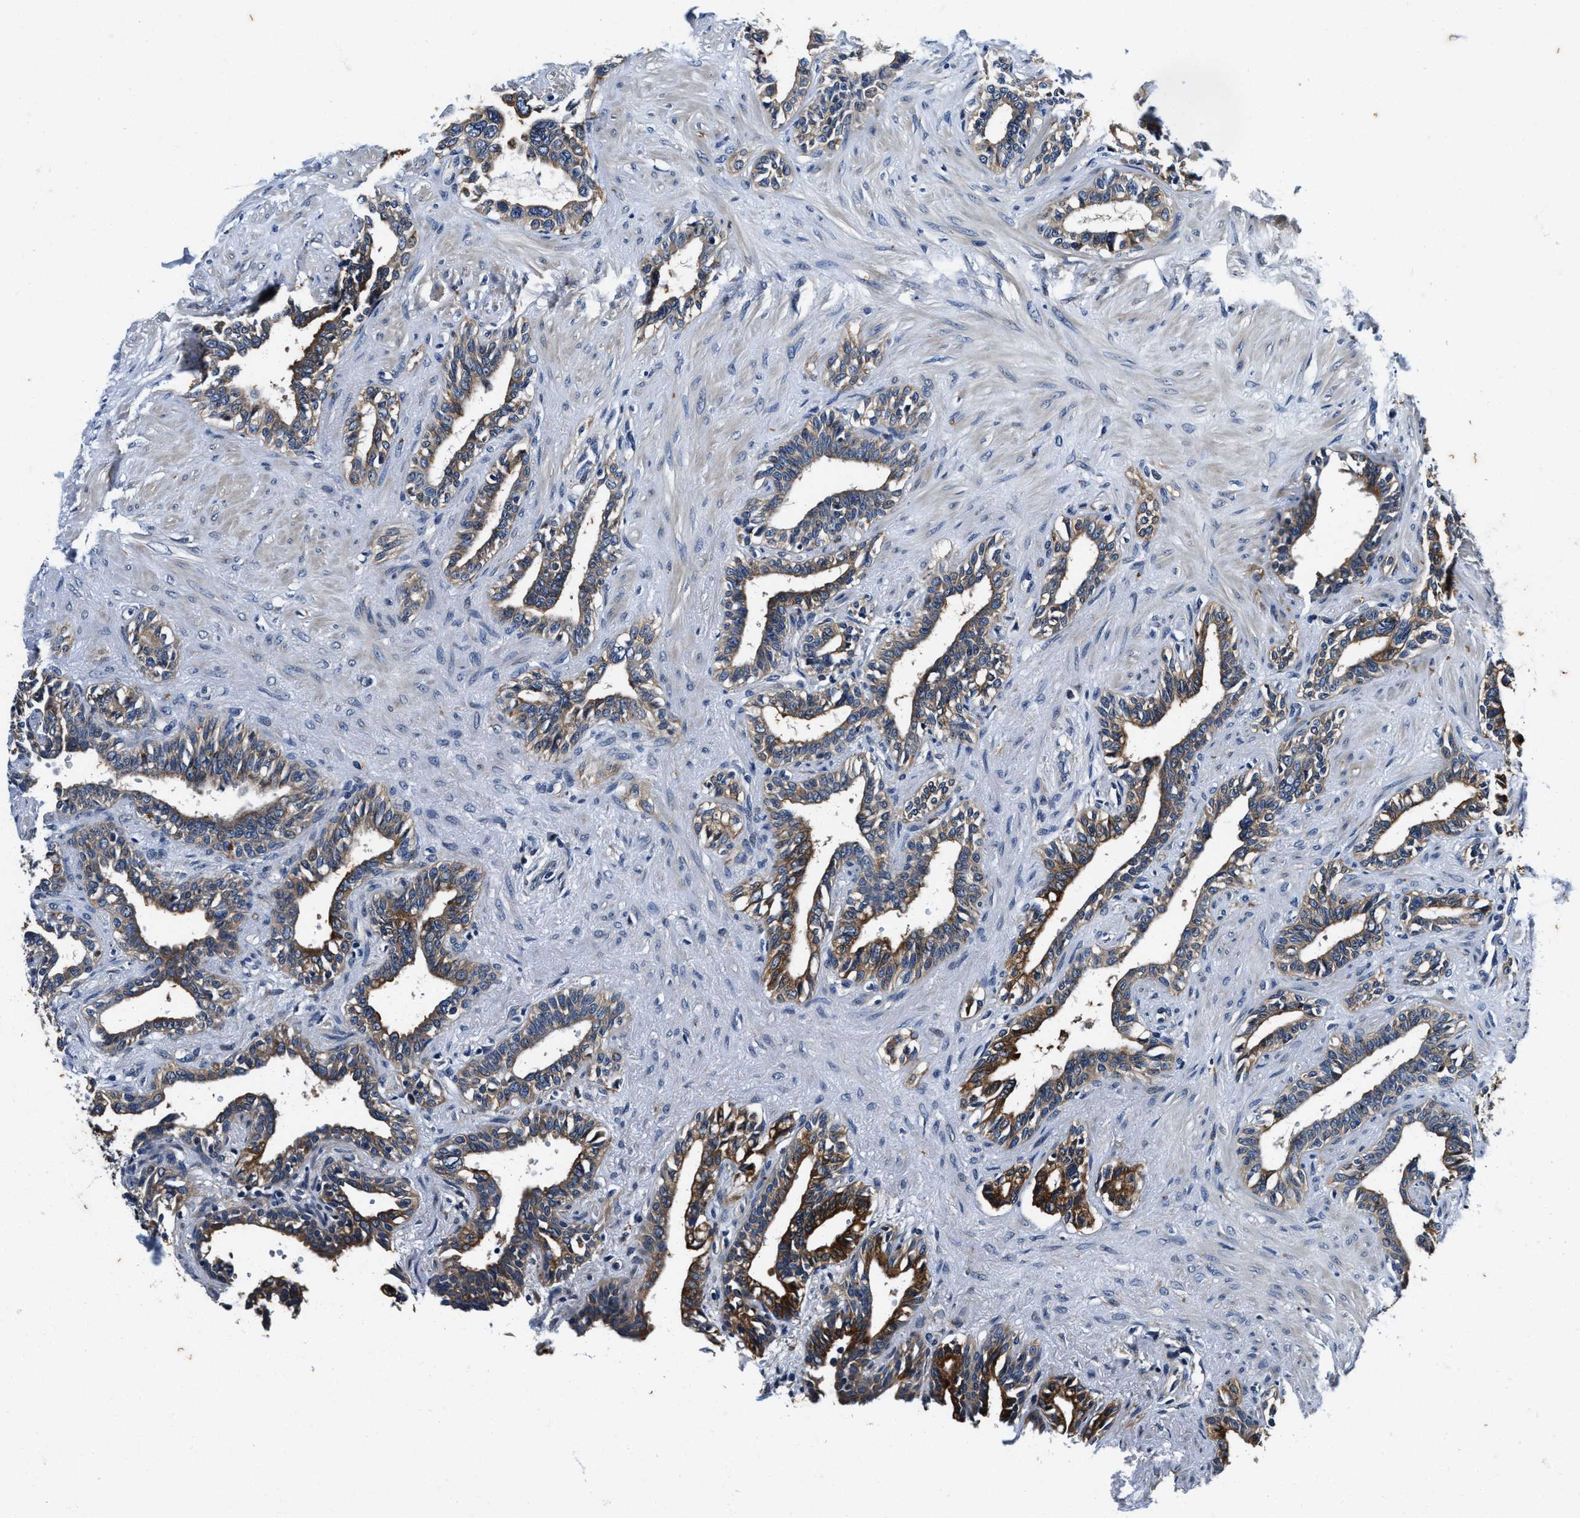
{"staining": {"intensity": "moderate", "quantity": ">75%", "location": "cytoplasmic/membranous"}, "tissue": "seminal vesicle", "cell_type": "Glandular cells", "image_type": "normal", "snomed": [{"axis": "morphology", "description": "Normal tissue, NOS"}, {"axis": "morphology", "description": "Adenocarcinoma, High grade"}, {"axis": "topography", "description": "Prostate"}, {"axis": "topography", "description": "Seminal veicle"}], "caption": "Immunohistochemical staining of benign seminal vesicle displays >75% levels of moderate cytoplasmic/membranous protein staining in approximately >75% of glandular cells. Nuclei are stained in blue.", "gene": "PI4KB", "patient": {"sex": "male", "age": 55}}